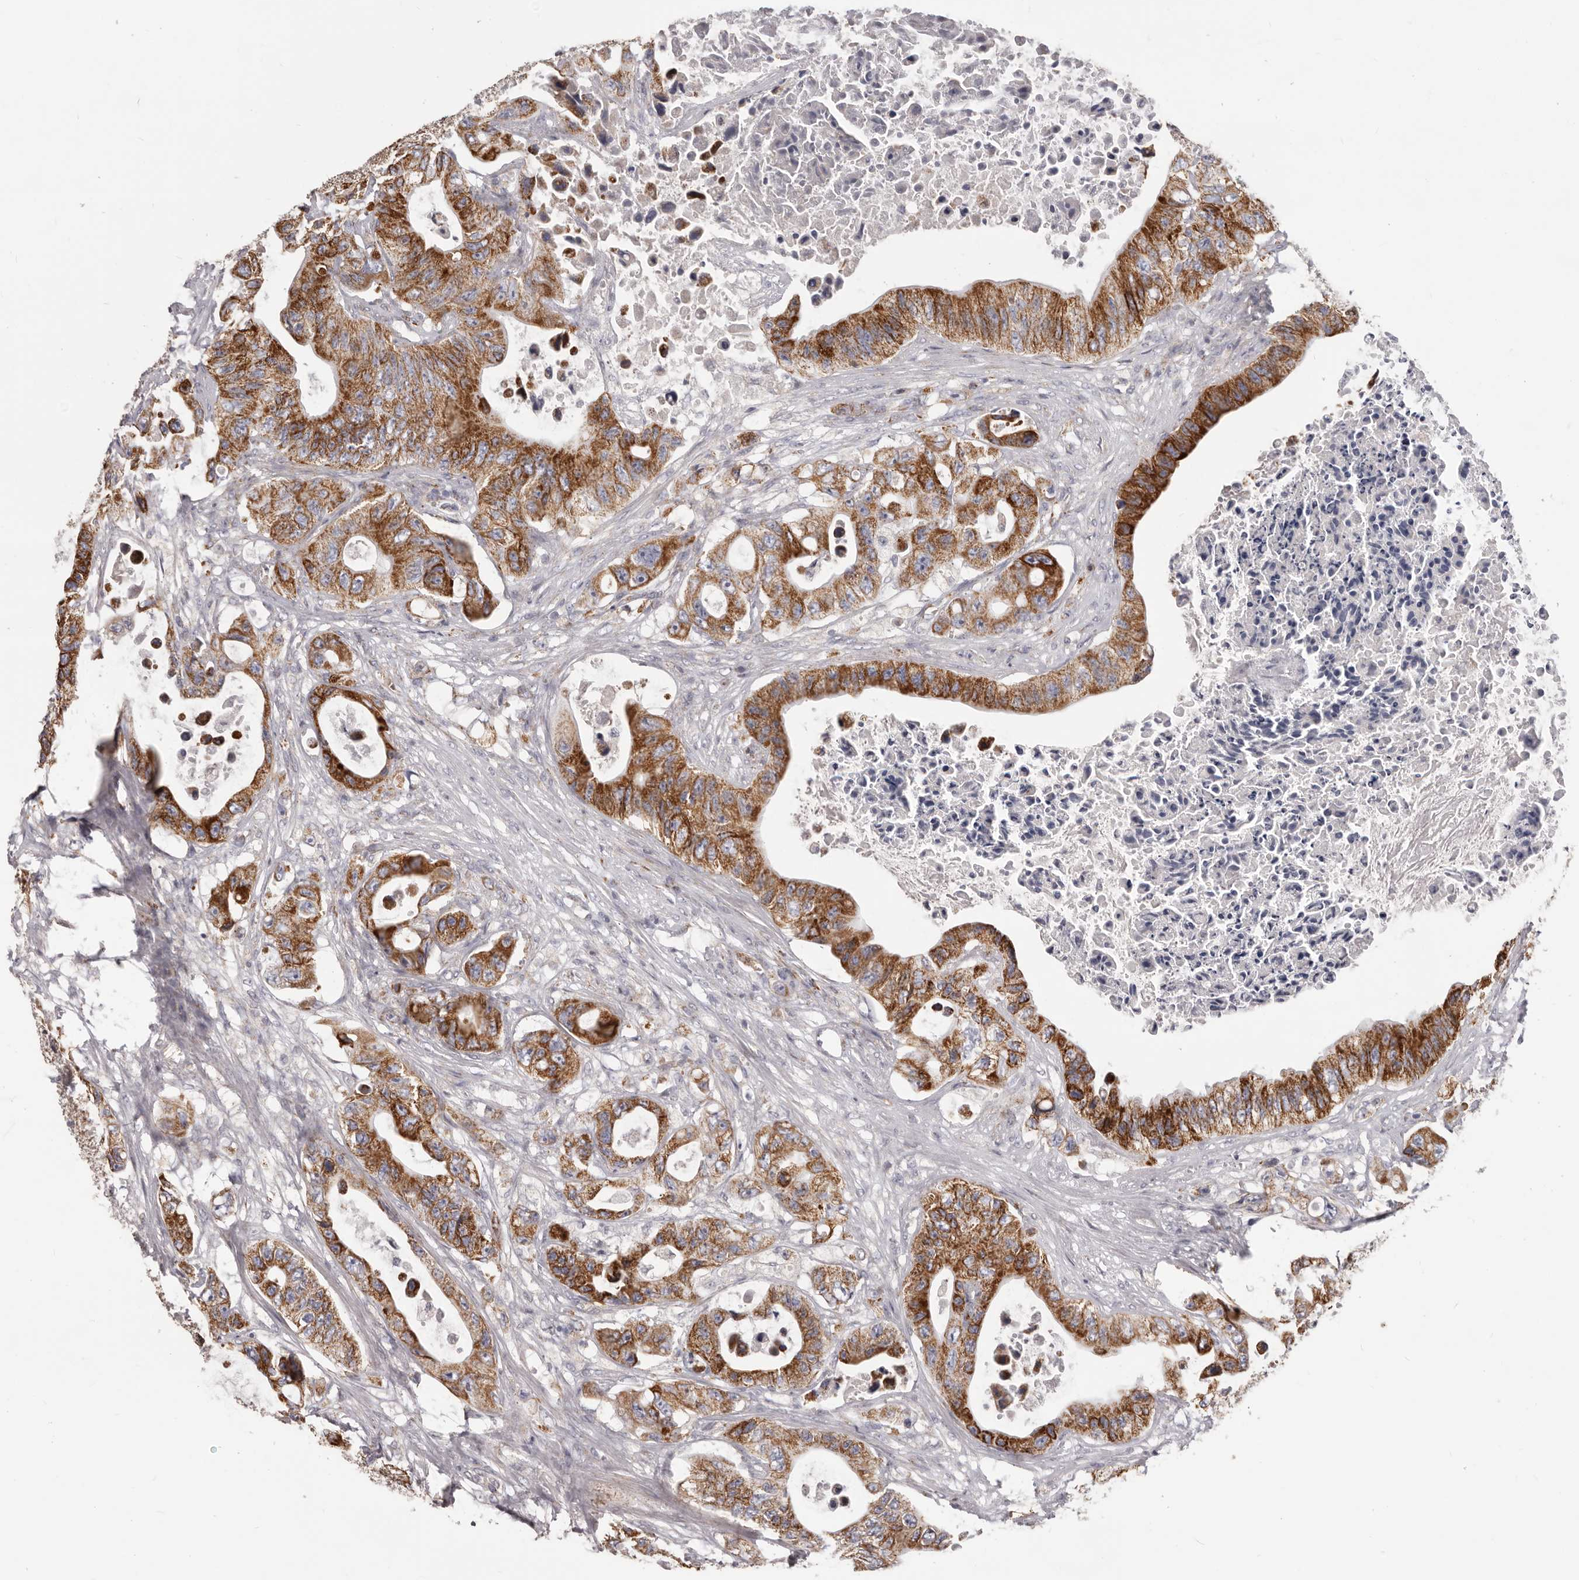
{"staining": {"intensity": "moderate", "quantity": ">75%", "location": "cytoplasmic/membranous"}, "tissue": "colorectal cancer", "cell_type": "Tumor cells", "image_type": "cancer", "snomed": [{"axis": "morphology", "description": "Adenocarcinoma, NOS"}, {"axis": "topography", "description": "Colon"}], "caption": "This is a histology image of immunohistochemistry staining of colorectal cancer (adenocarcinoma), which shows moderate staining in the cytoplasmic/membranous of tumor cells.", "gene": "PRMT2", "patient": {"sex": "female", "age": 46}}